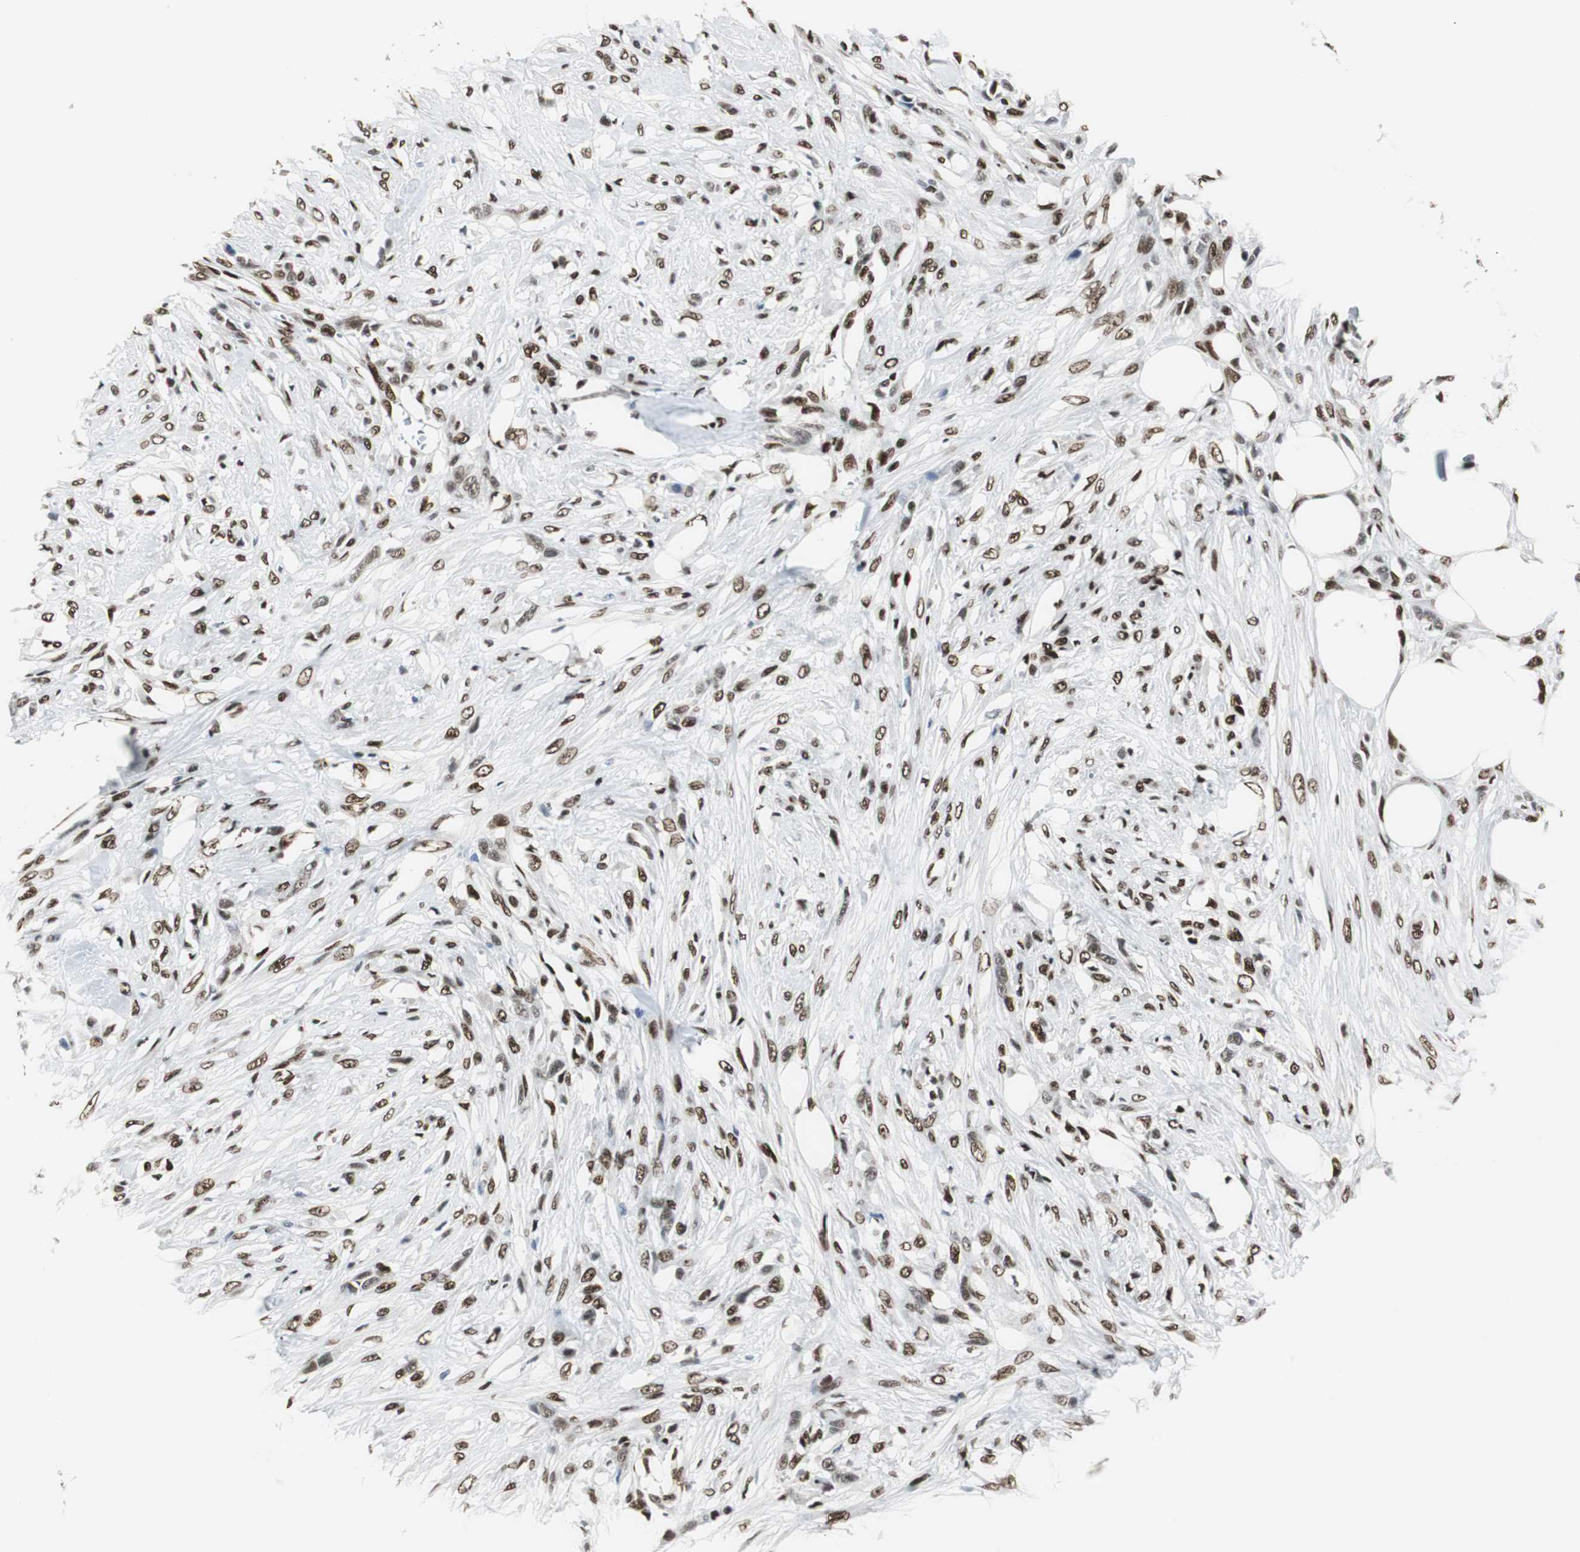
{"staining": {"intensity": "moderate", "quantity": ">75%", "location": "nuclear"}, "tissue": "skin cancer", "cell_type": "Tumor cells", "image_type": "cancer", "snomed": [{"axis": "morphology", "description": "Normal tissue, NOS"}, {"axis": "morphology", "description": "Squamous cell carcinoma, NOS"}, {"axis": "topography", "description": "Skin"}], "caption": "Human skin cancer stained with a protein marker shows moderate staining in tumor cells.", "gene": "MEF2D", "patient": {"sex": "female", "age": 59}}